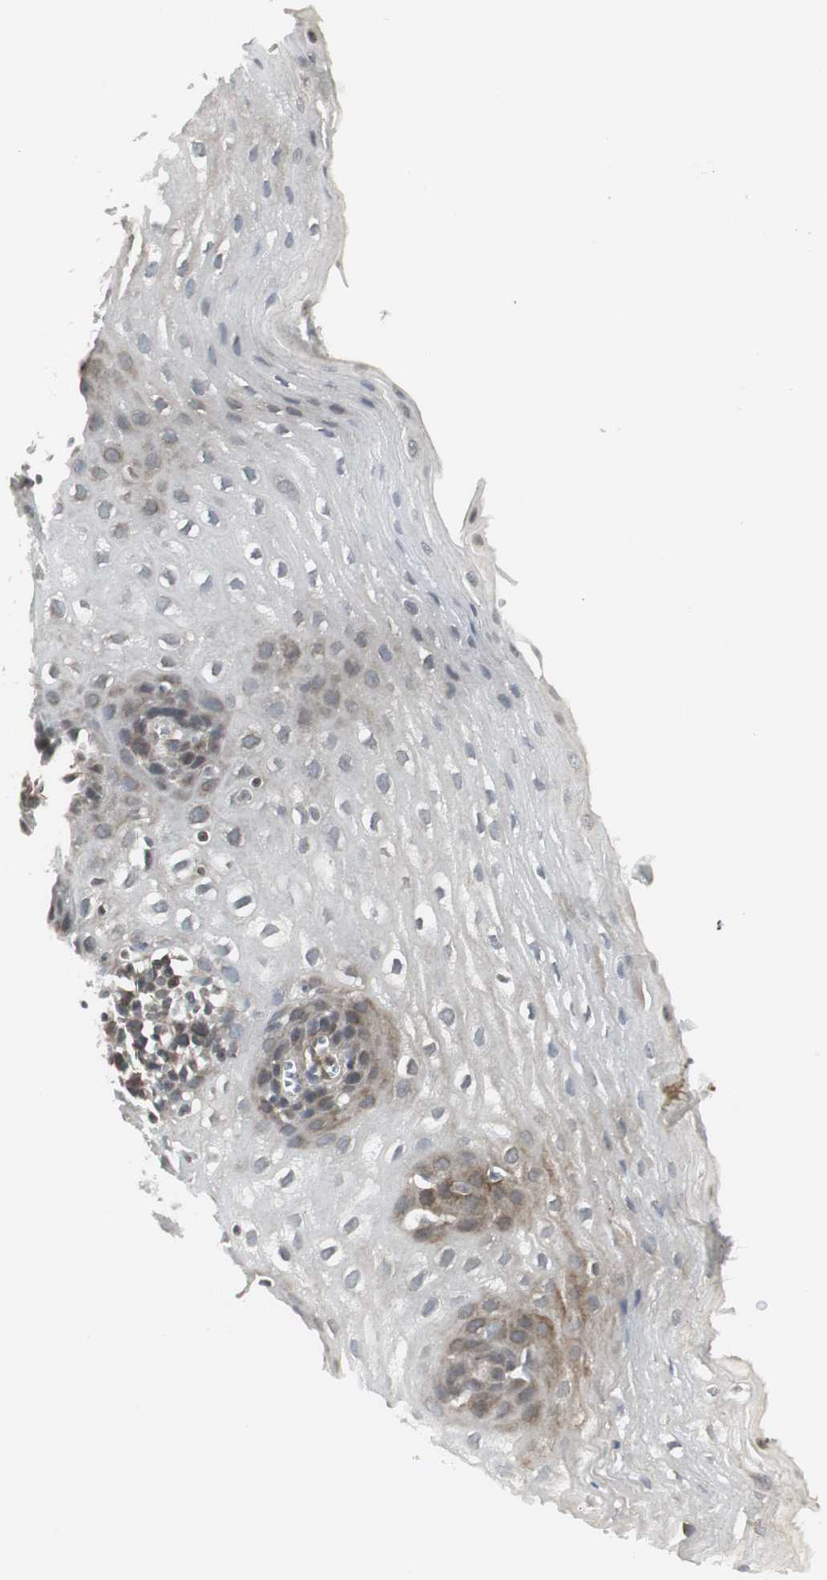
{"staining": {"intensity": "weak", "quantity": "<25%", "location": "cytoplasmic/membranous"}, "tissue": "esophagus", "cell_type": "Squamous epithelial cells", "image_type": "normal", "snomed": [{"axis": "morphology", "description": "Normal tissue, NOS"}, {"axis": "topography", "description": "Esophagus"}], "caption": "Benign esophagus was stained to show a protein in brown. There is no significant staining in squamous epithelial cells.", "gene": "SCYL3", "patient": {"sex": "male", "age": 48}}